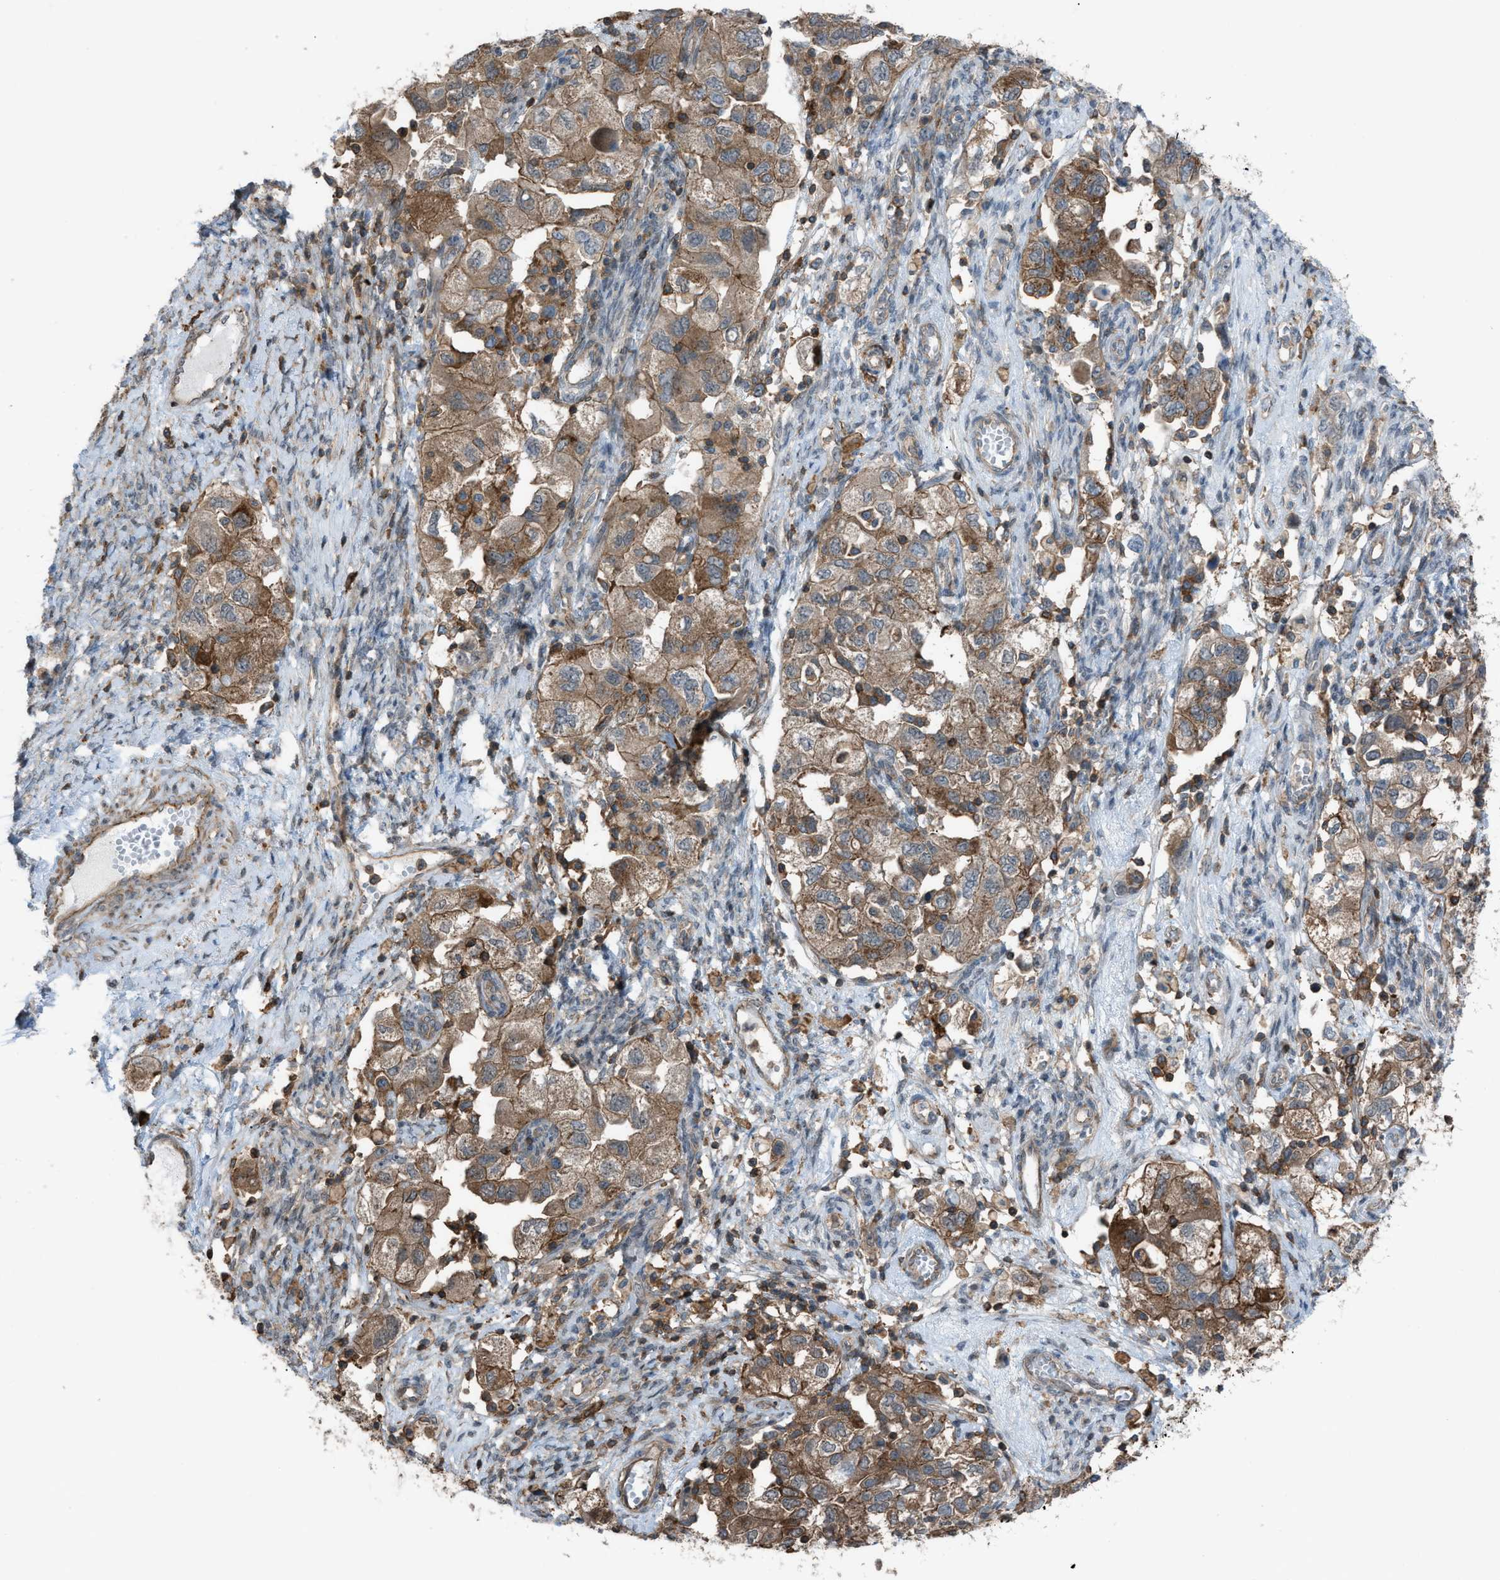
{"staining": {"intensity": "moderate", "quantity": ">75%", "location": "cytoplasmic/membranous"}, "tissue": "ovarian cancer", "cell_type": "Tumor cells", "image_type": "cancer", "snomed": [{"axis": "morphology", "description": "Carcinoma, NOS"}, {"axis": "morphology", "description": "Cystadenocarcinoma, serous, NOS"}, {"axis": "topography", "description": "Ovary"}], "caption": "Immunohistochemical staining of ovarian cancer demonstrates medium levels of moderate cytoplasmic/membranous positivity in approximately >75% of tumor cells. The protein is stained brown, and the nuclei are stained in blue (DAB (3,3'-diaminobenzidine) IHC with brightfield microscopy, high magnification).", "gene": "DYRK1A", "patient": {"sex": "female", "age": 69}}